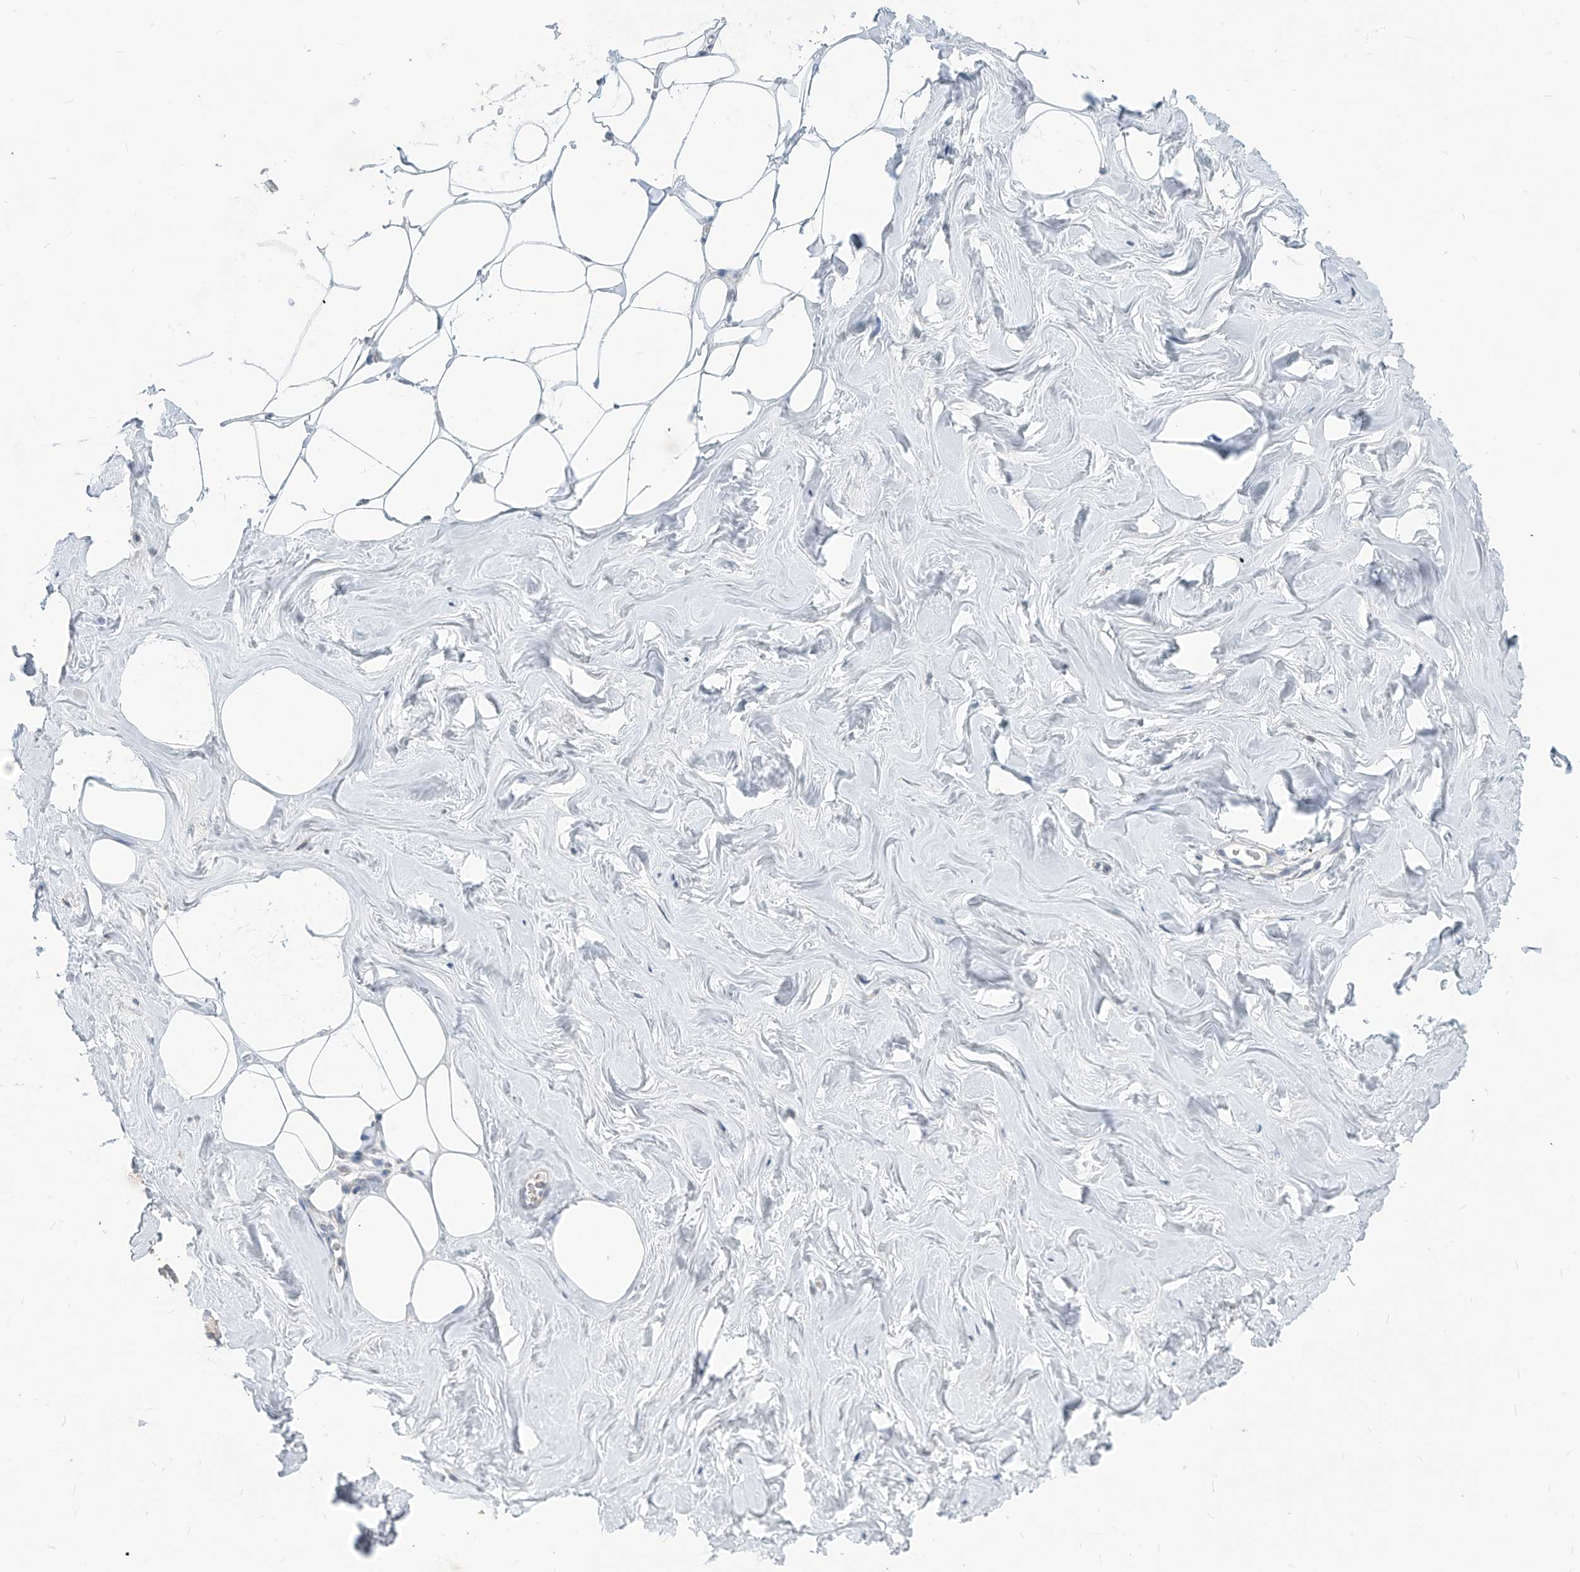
{"staining": {"intensity": "negative", "quantity": "none", "location": "none"}, "tissue": "adipose tissue", "cell_type": "Adipocytes", "image_type": "normal", "snomed": [{"axis": "morphology", "description": "Normal tissue, NOS"}, {"axis": "morphology", "description": "Fibrosis, NOS"}, {"axis": "topography", "description": "Breast"}, {"axis": "topography", "description": "Adipose tissue"}], "caption": "Immunohistochemical staining of normal adipose tissue demonstrates no significant staining in adipocytes. (Stains: DAB immunohistochemistry (IHC) with hematoxylin counter stain, Microscopy: brightfield microscopy at high magnification).", "gene": "METAP1D", "patient": {"sex": "female", "age": 39}}